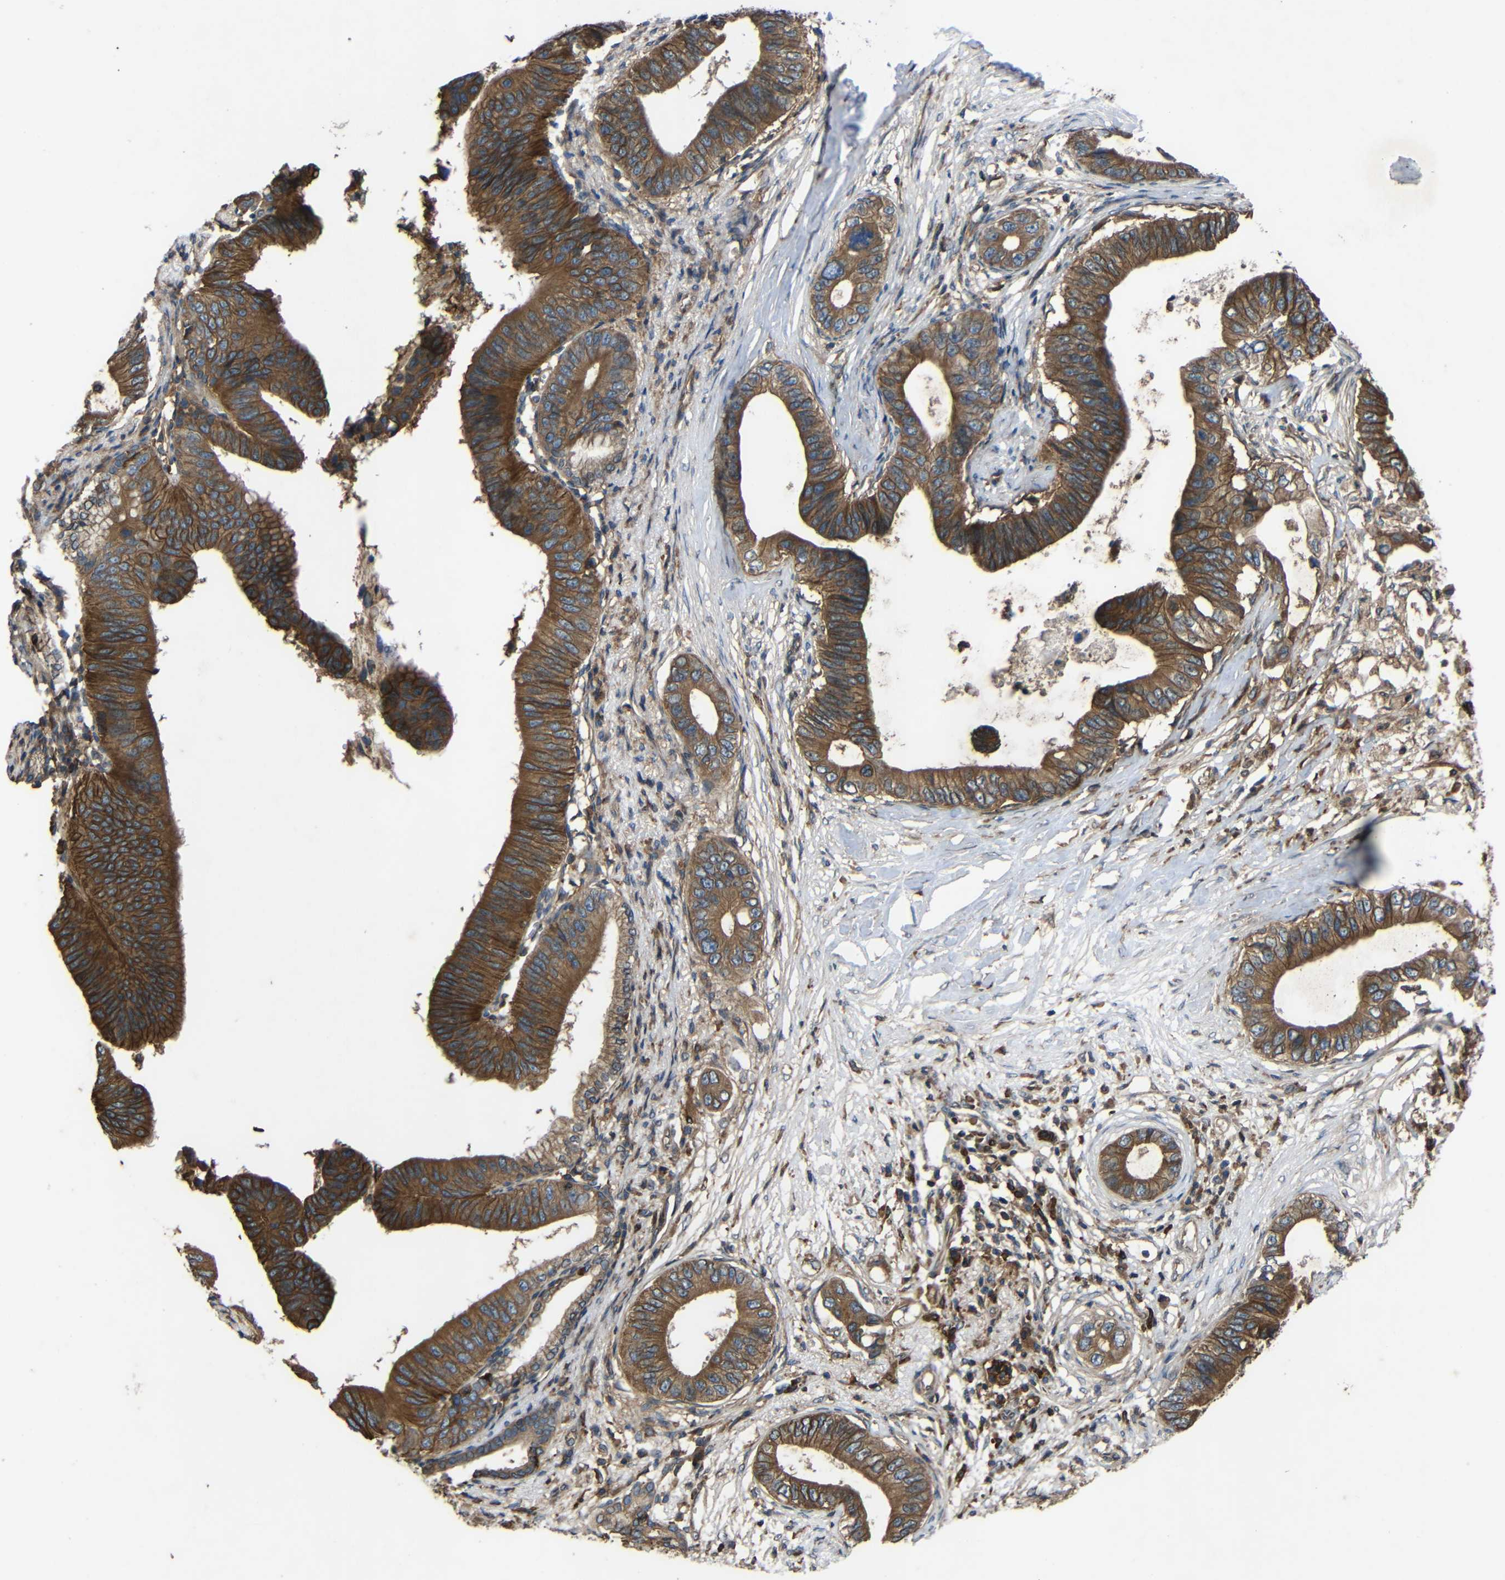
{"staining": {"intensity": "moderate", "quantity": ">75%", "location": "cytoplasmic/membranous"}, "tissue": "pancreatic cancer", "cell_type": "Tumor cells", "image_type": "cancer", "snomed": [{"axis": "morphology", "description": "Adenocarcinoma, NOS"}, {"axis": "topography", "description": "Pancreas"}], "caption": "Brown immunohistochemical staining in pancreatic adenocarcinoma demonstrates moderate cytoplasmic/membranous positivity in approximately >75% of tumor cells. The protein is shown in brown color, while the nuclei are stained blue.", "gene": "TREM2", "patient": {"sex": "male", "age": 77}}